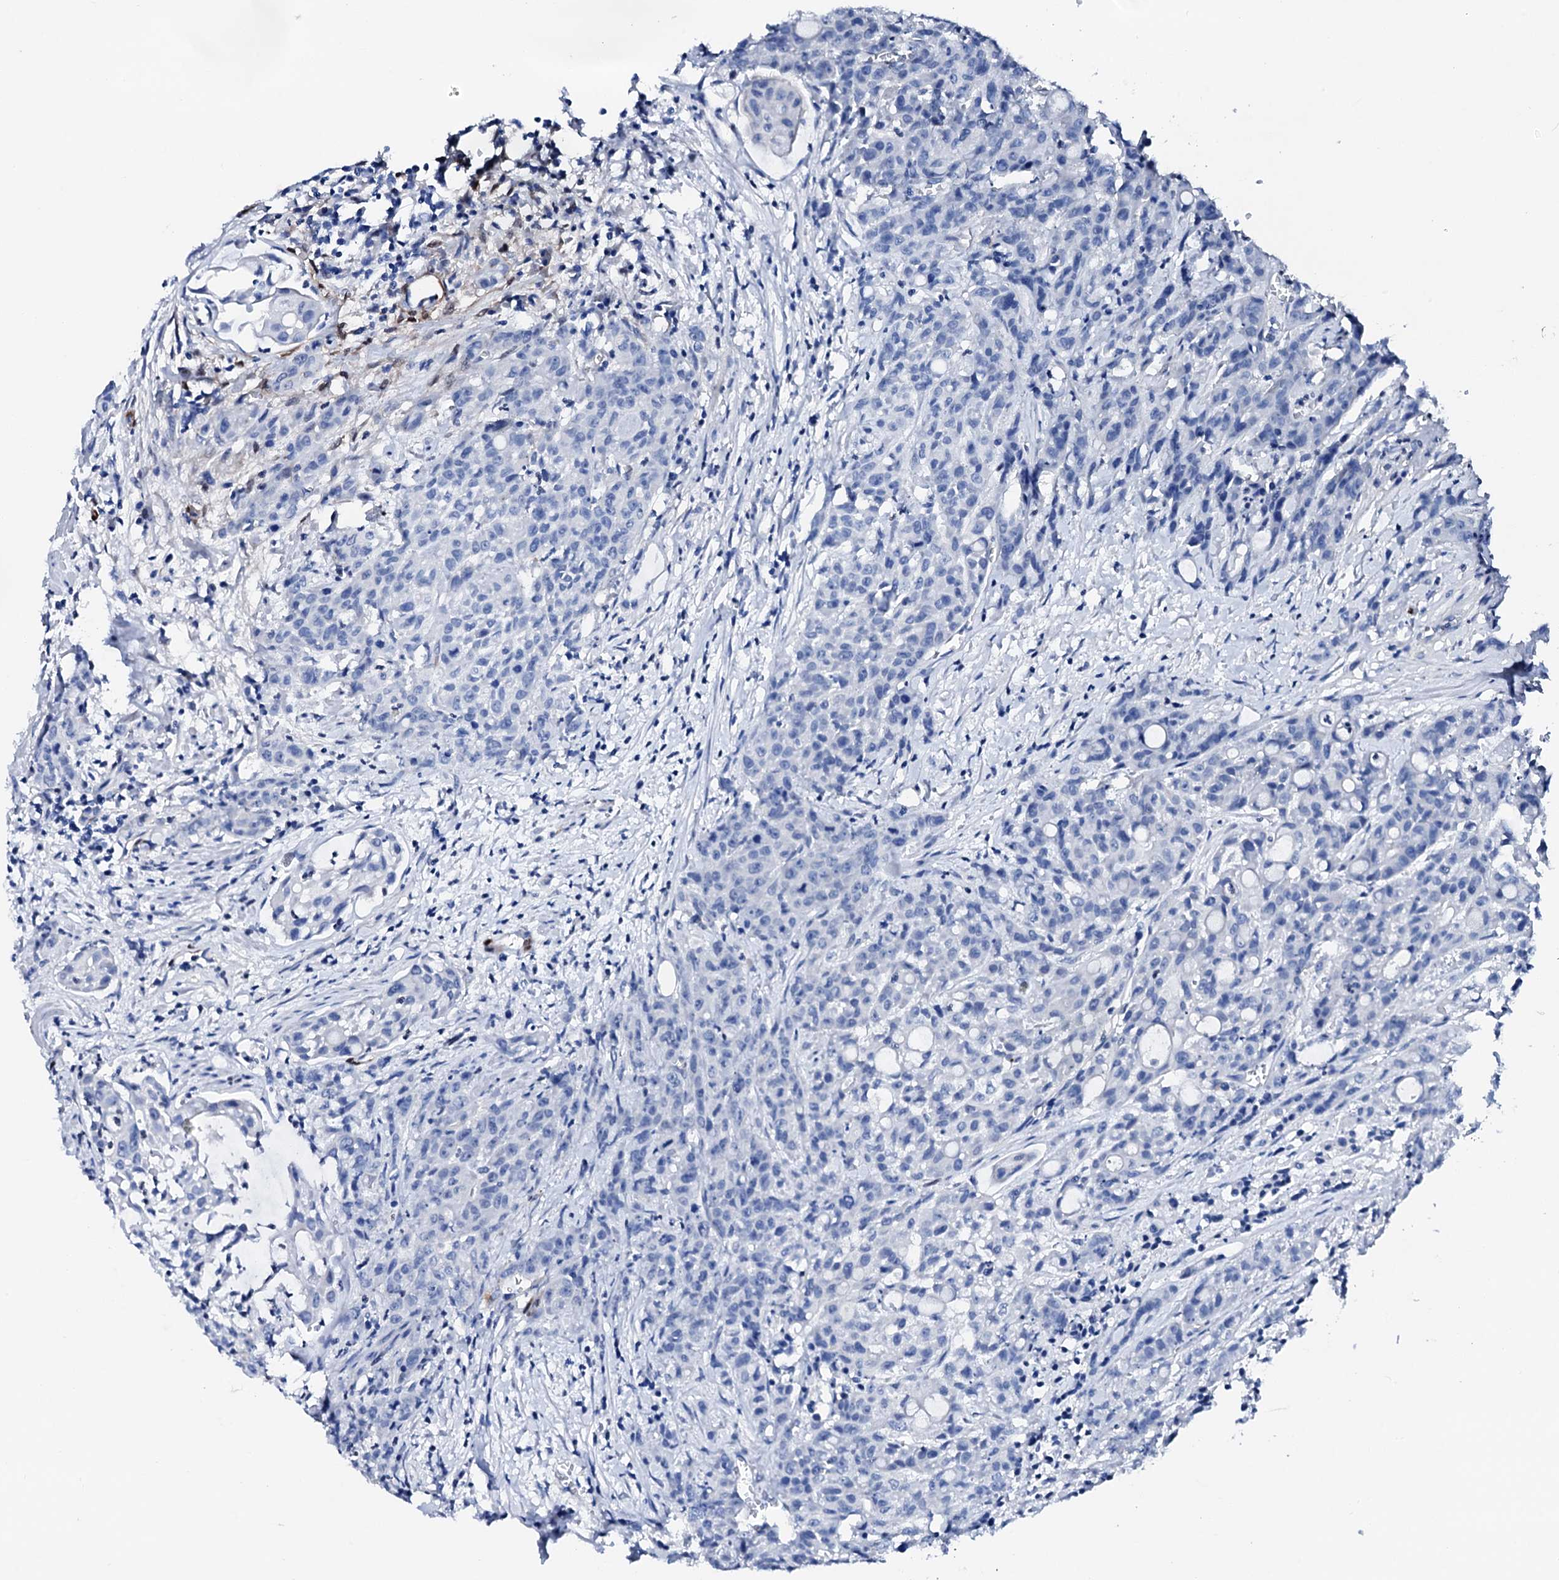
{"staining": {"intensity": "negative", "quantity": "none", "location": "none"}, "tissue": "colorectal cancer", "cell_type": "Tumor cells", "image_type": "cancer", "snomed": [{"axis": "morphology", "description": "Adenocarcinoma, NOS"}, {"axis": "topography", "description": "Colon"}], "caption": "The histopathology image exhibits no significant staining in tumor cells of colorectal adenocarcinoma.", "gene": "NRIP2", "patient": {"sex": "male", "age": 62}}